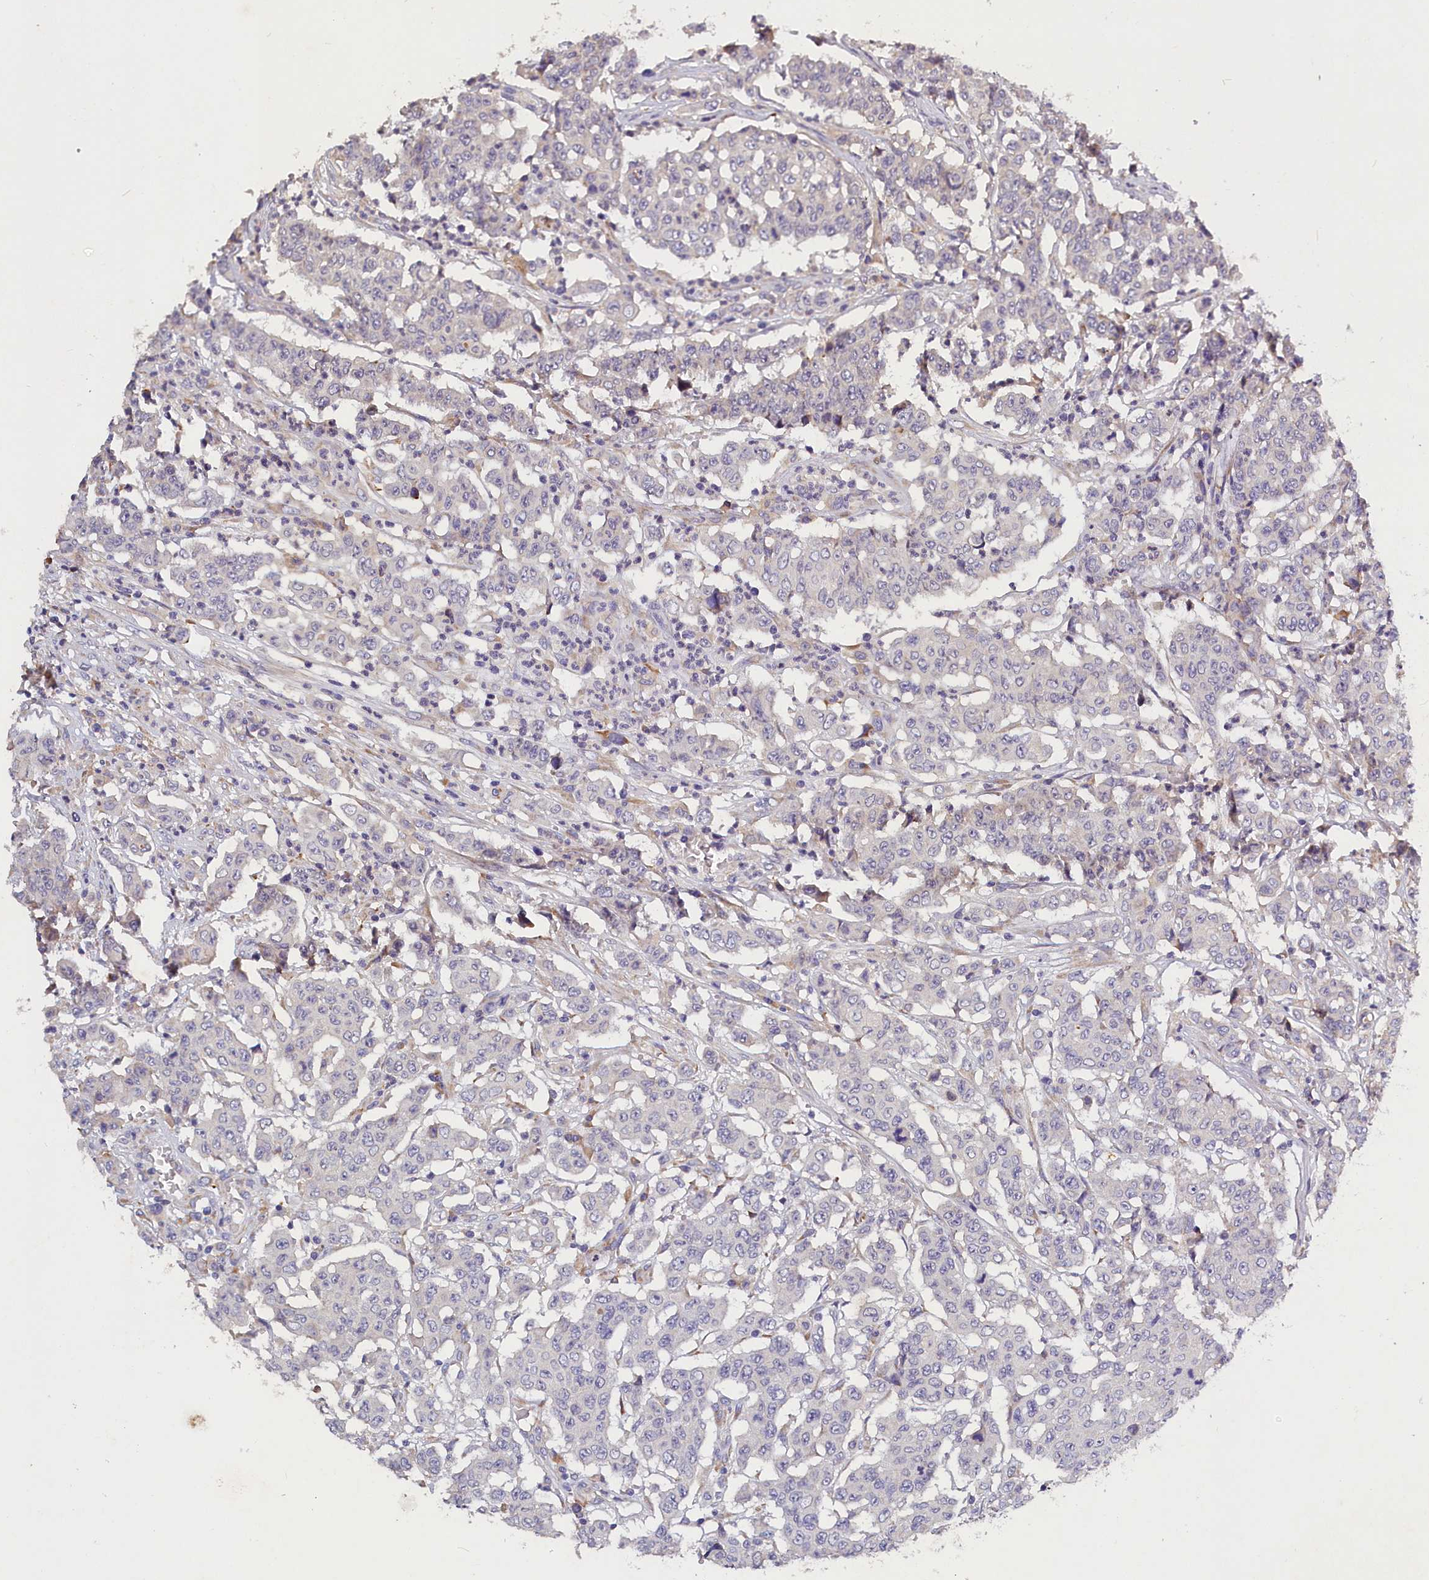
{"staining": {"intensity": "negative", "quantity": "none", "location": "none"}, "tissue": "colorectal cancer", "cell_type": "Tumor cells", "image_type": "cancer", "snomed": [{"axis": "morphology", "description": "Adenocarcinoma, NOS"}, {"axis": "topography", "description": "Colon"}], "caption": "Human adenocarcinoma (colorectal) stained for a protein using immunohistochemistry demonstrates no expression in tumor cells.", "gene": "ST7L", "patient": {"sex": "male", "age": 51}}